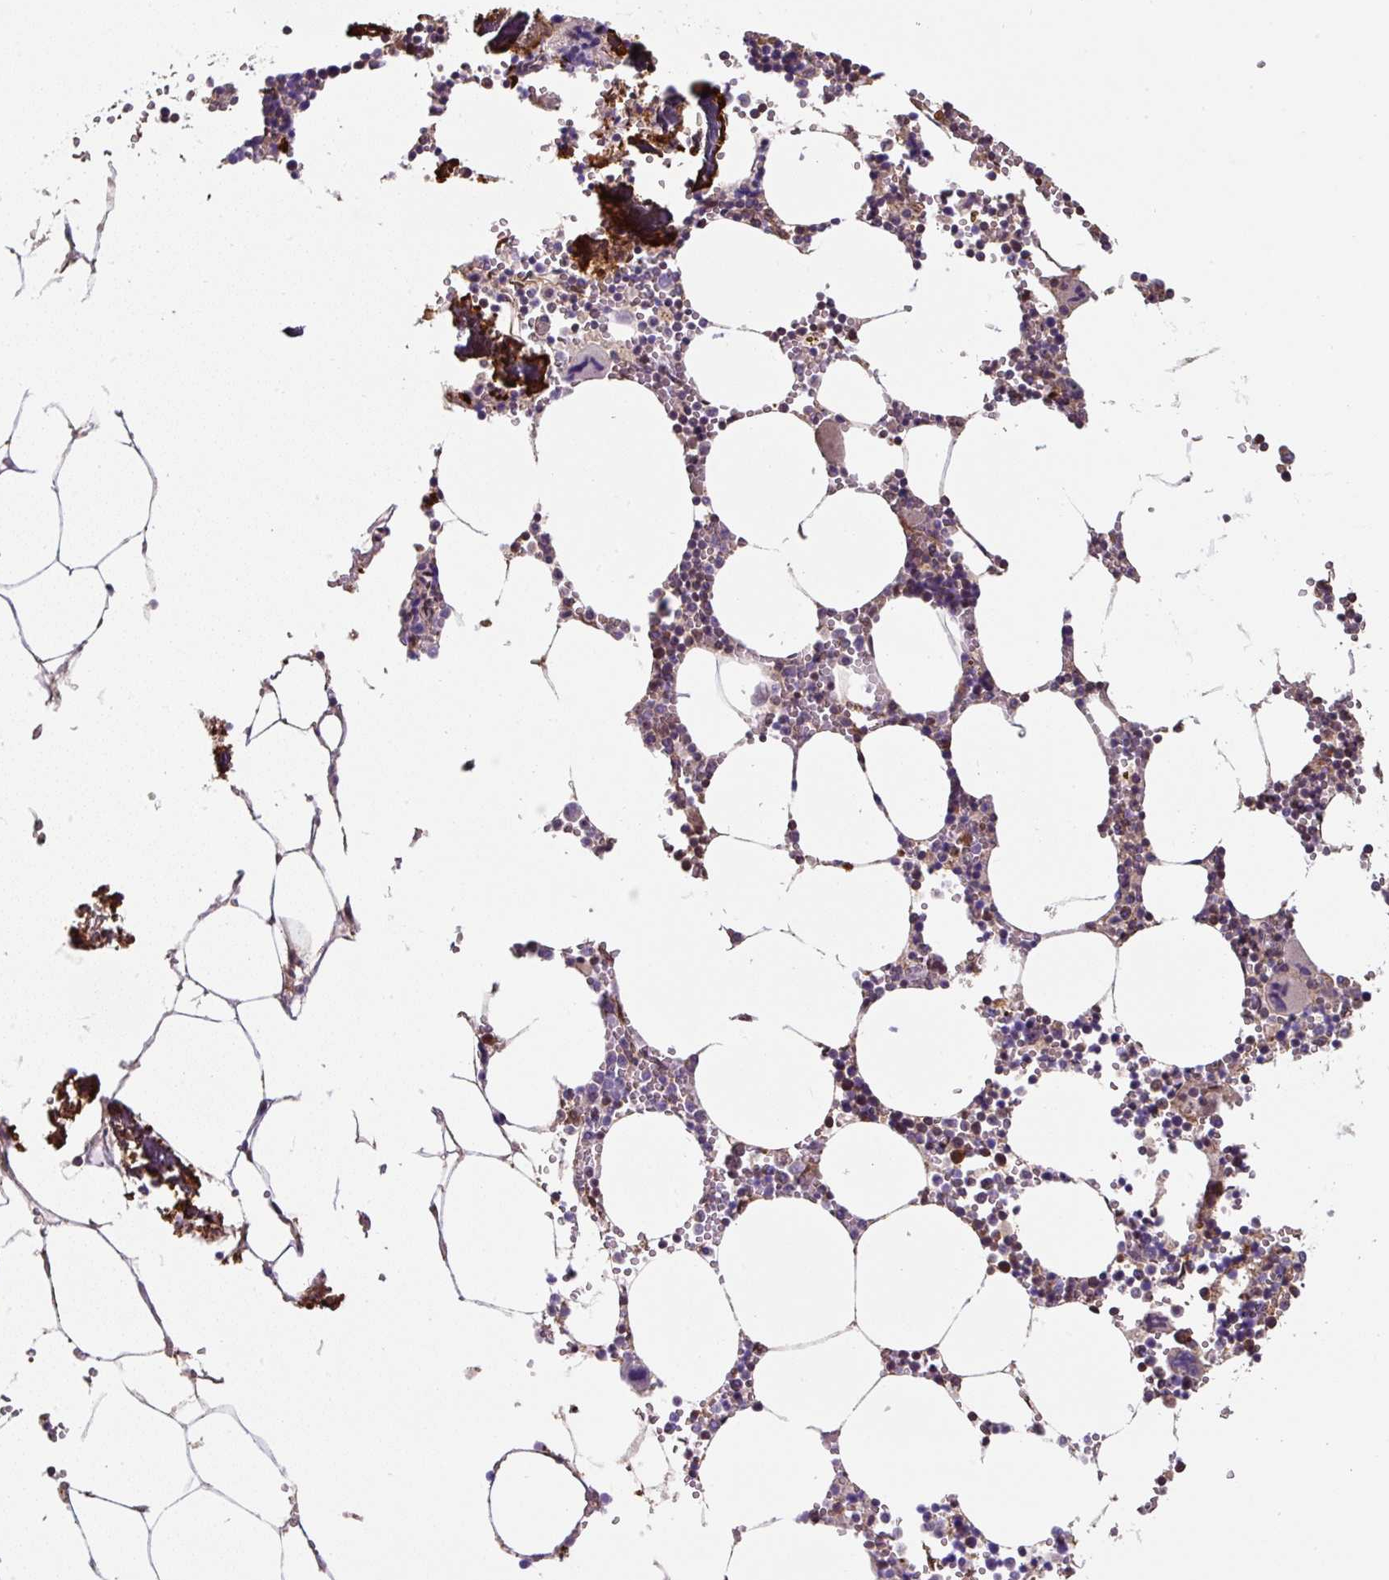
{"staining": {"intensity": "moderate", "quantity": "25%-75%", "location": "cytoplasmic/membranous"}, "tissue": "bone marrow", "cell_type": "Hematopoietic cells", "image_type": "normal", "snomed": [{"axis": "morphology", "description": "Normal tissue, NOS"}, {"axis": "topography", "description": "Bone marrow"}], "caption": "A histopathology image of human bone marrow stained for a protein displays moderate cytoplasmic/membranous brown staining in hematopoietic cells. (DAB (3,3'-diaminobenzidine) IHC, brown staining for protein, blue staining for nuclei).", "gene": "ST13", "patient": {"sex": "male", "age": 54}}